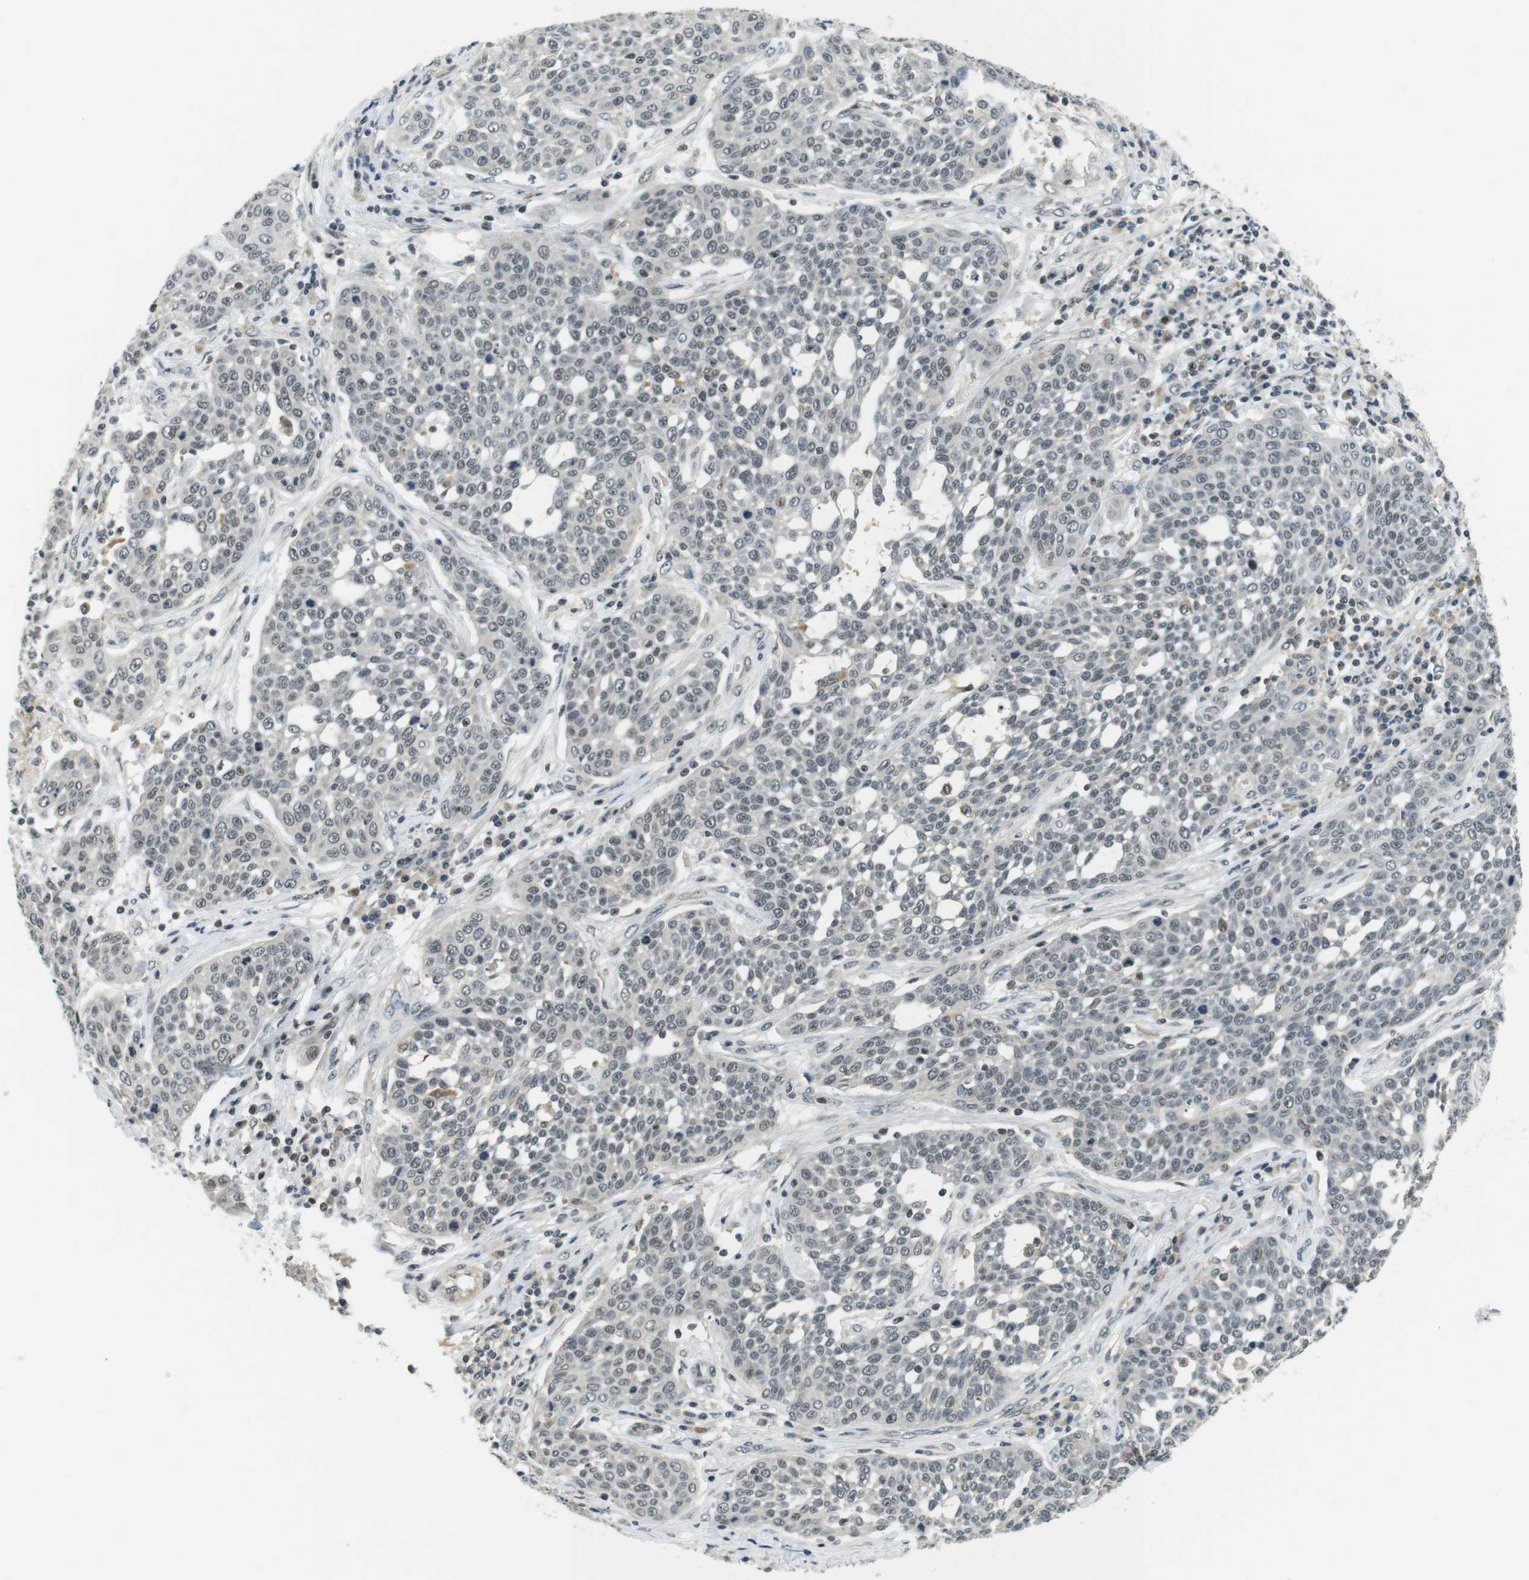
{"staining": {"intensity": "weak", "quantity": "<25%", "location": "nuclear"}, "tissue": "cervical cancer", "cell_type": "Tumor cells", "image_type": "cancer", "snomed": [{"axis": "morphology", "description": "Squamous cell carcinoma, NOS"}, {"axis": "topography", "description": "Cervix"}], "caption": "This is an immunohistochemistry image of human cervical squamous cell carcinoma. There is no staining in tumor cells.", "gene": "BRD4", "patient": {"sex": "female", "age": 34}}